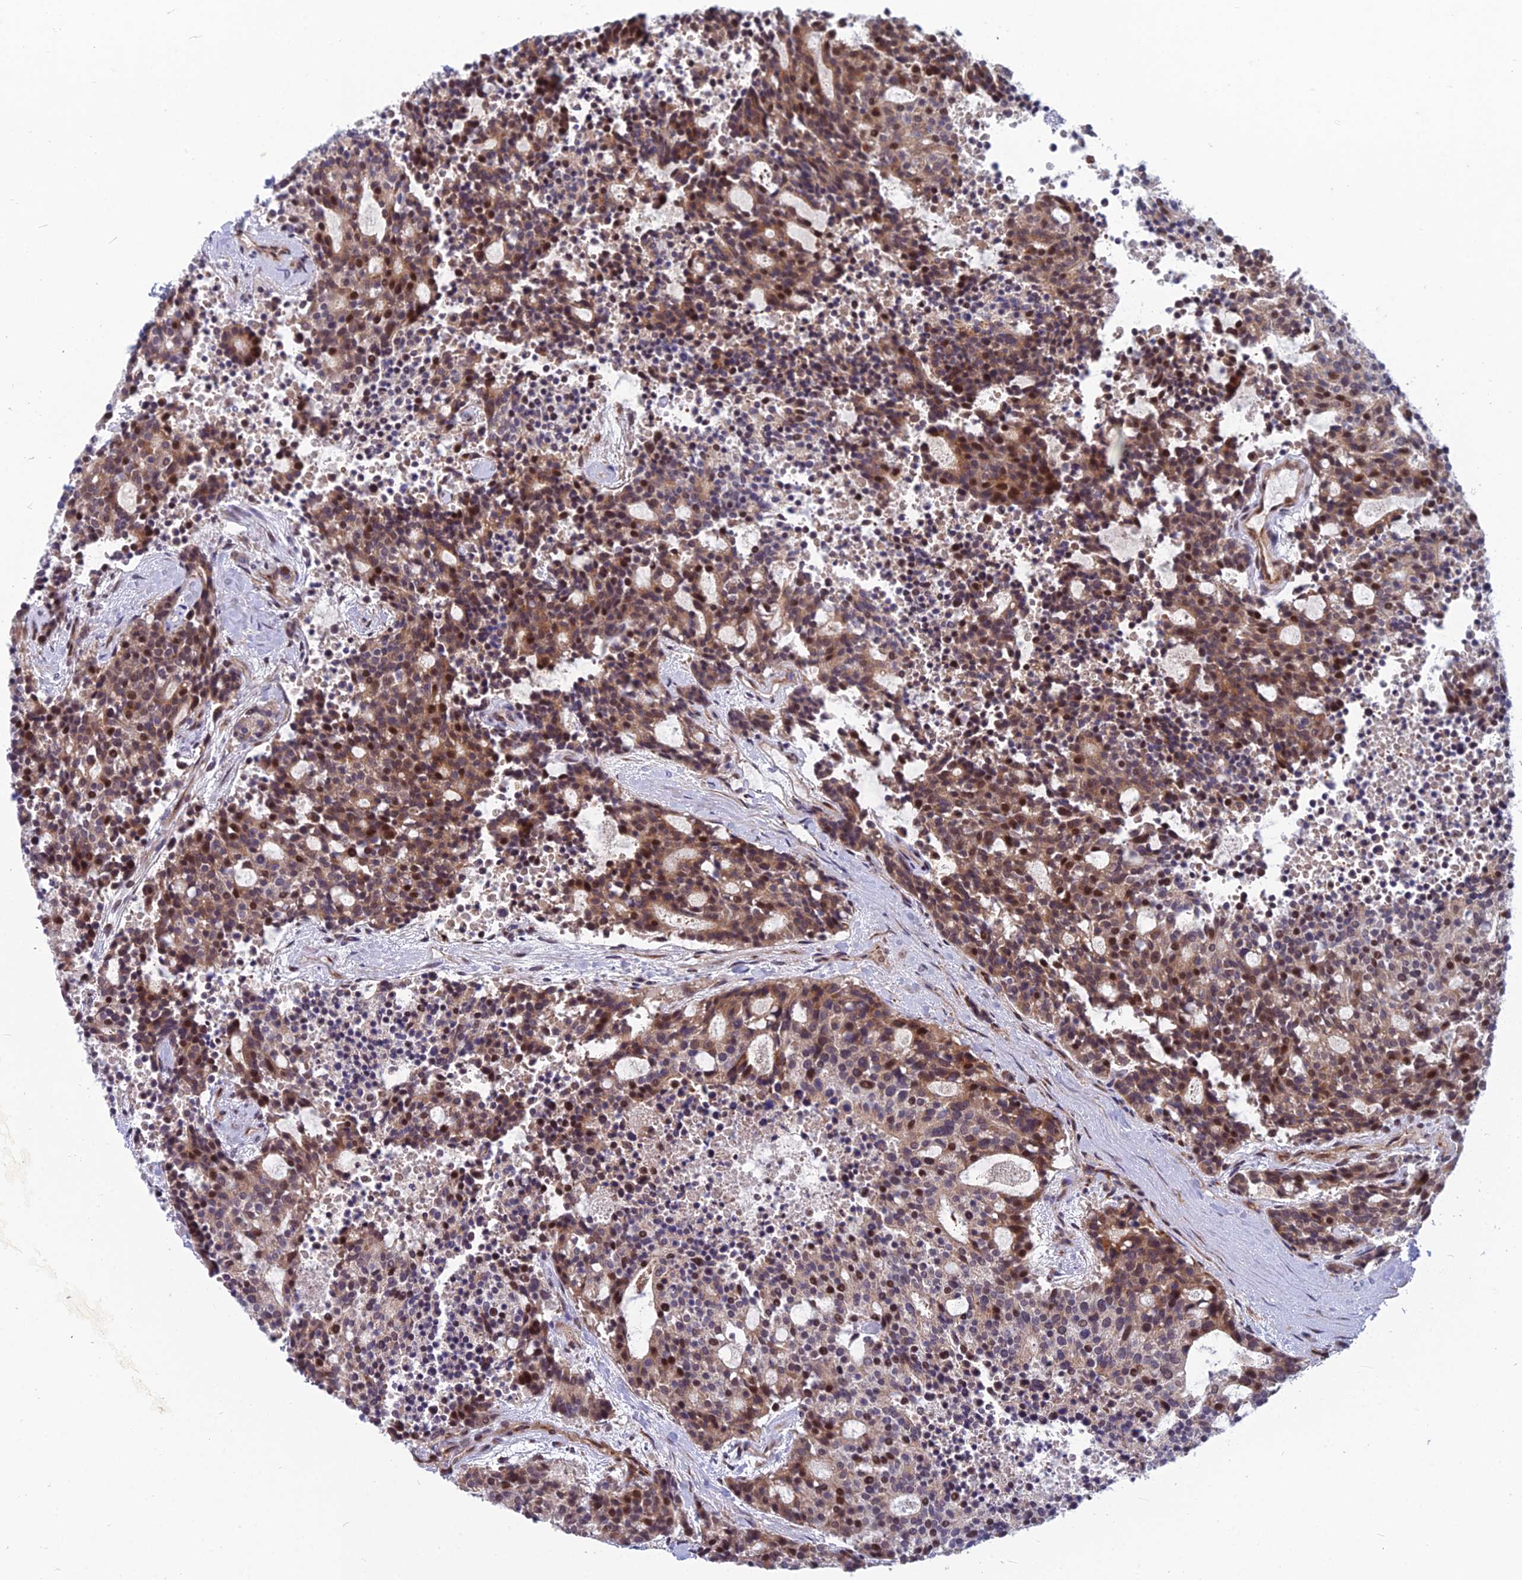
{"staining": {"intensity": "moderate", "quantity": "25%-75%", "location": "cytoplasmic/membranous,nuclear"}, "tissue": "carcinoid", "cell_type": "Tumor cells", "image_type": "cancer", "snomed": [{"axis": "morphology", "description": "Carcinoid, malignant, NOS"}, {"axis": "topography", "description": "Pancreas"}], "caption": "Immunohistochemical staining of carcinoid (malignant) exhibits moderate cytoplasmic/membranous and nuclear protein positivity in approximately 25%-75% of tumor cells. (brown staining indicates protein expression, while blue staining denotes nuclei).", "gene": "COMMD2", "patient": {"sex": "female", "age": 54}}